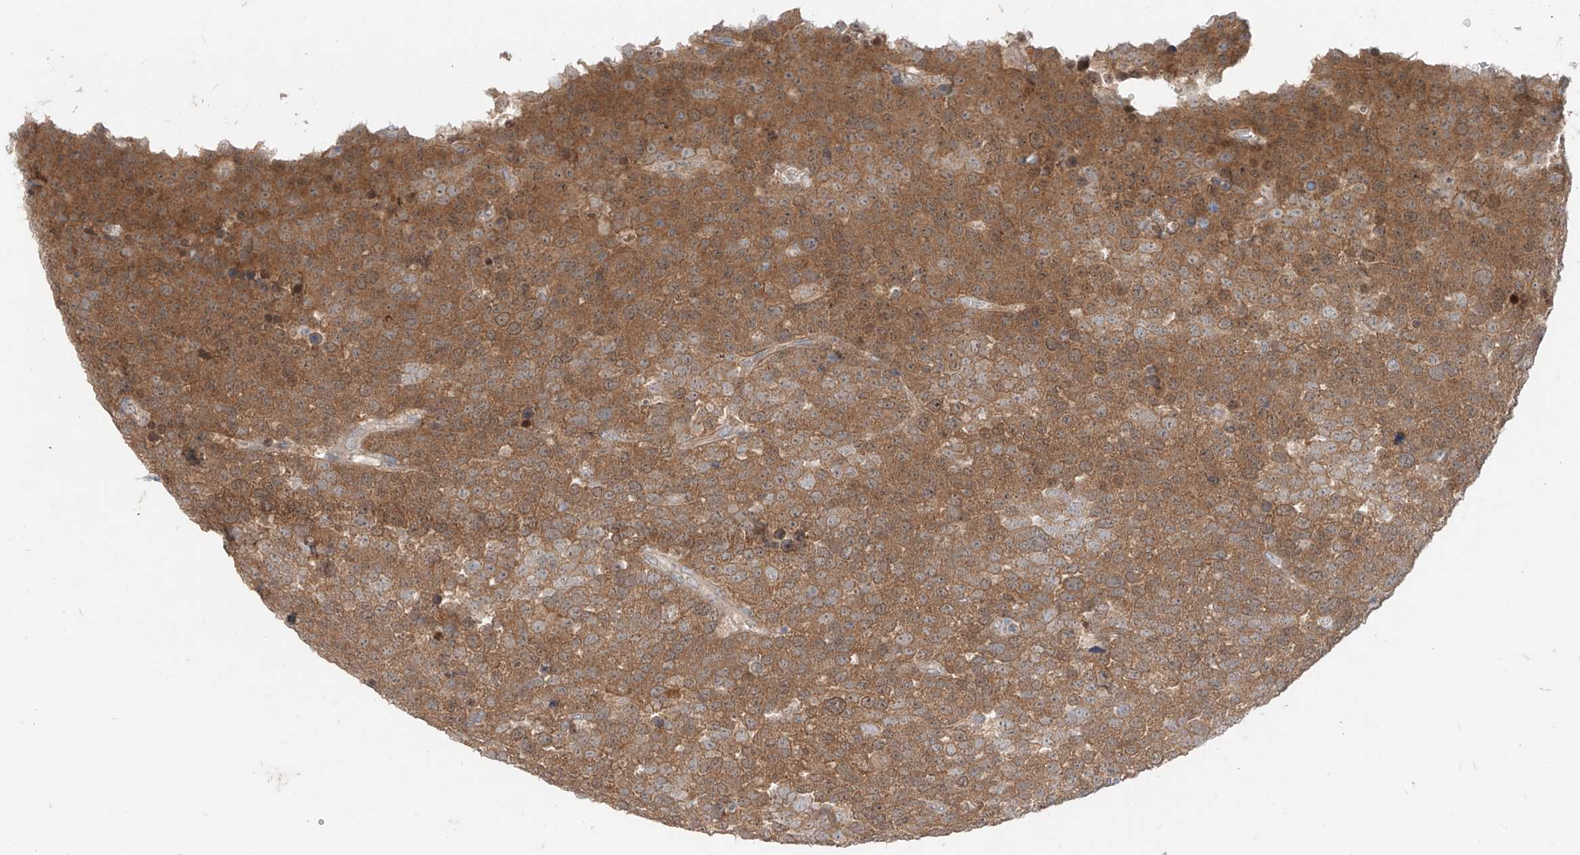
{"staining": {"intensity": "moderate", "quantity": ">75%", "location": "cytoplasmic/membranous"}, "tissue": "testis cancer", "cell_type": "Tumor cells", "image_type": "cancer", "snomed": [{"axis": "morphology", "description": "Seminoma, NOS"}, {"axis": "topography", "description": "Testis"}], "caption": "DAB (3,3'-diaminobenzidine) immunohistochemical staining of testis cancer (seminoma) displays moderate cytoplasmic/membranous protein expression in about >75% of tumor cells.", "gene": "MTUS2", "patient": {"sex": "male", "age": 71}}